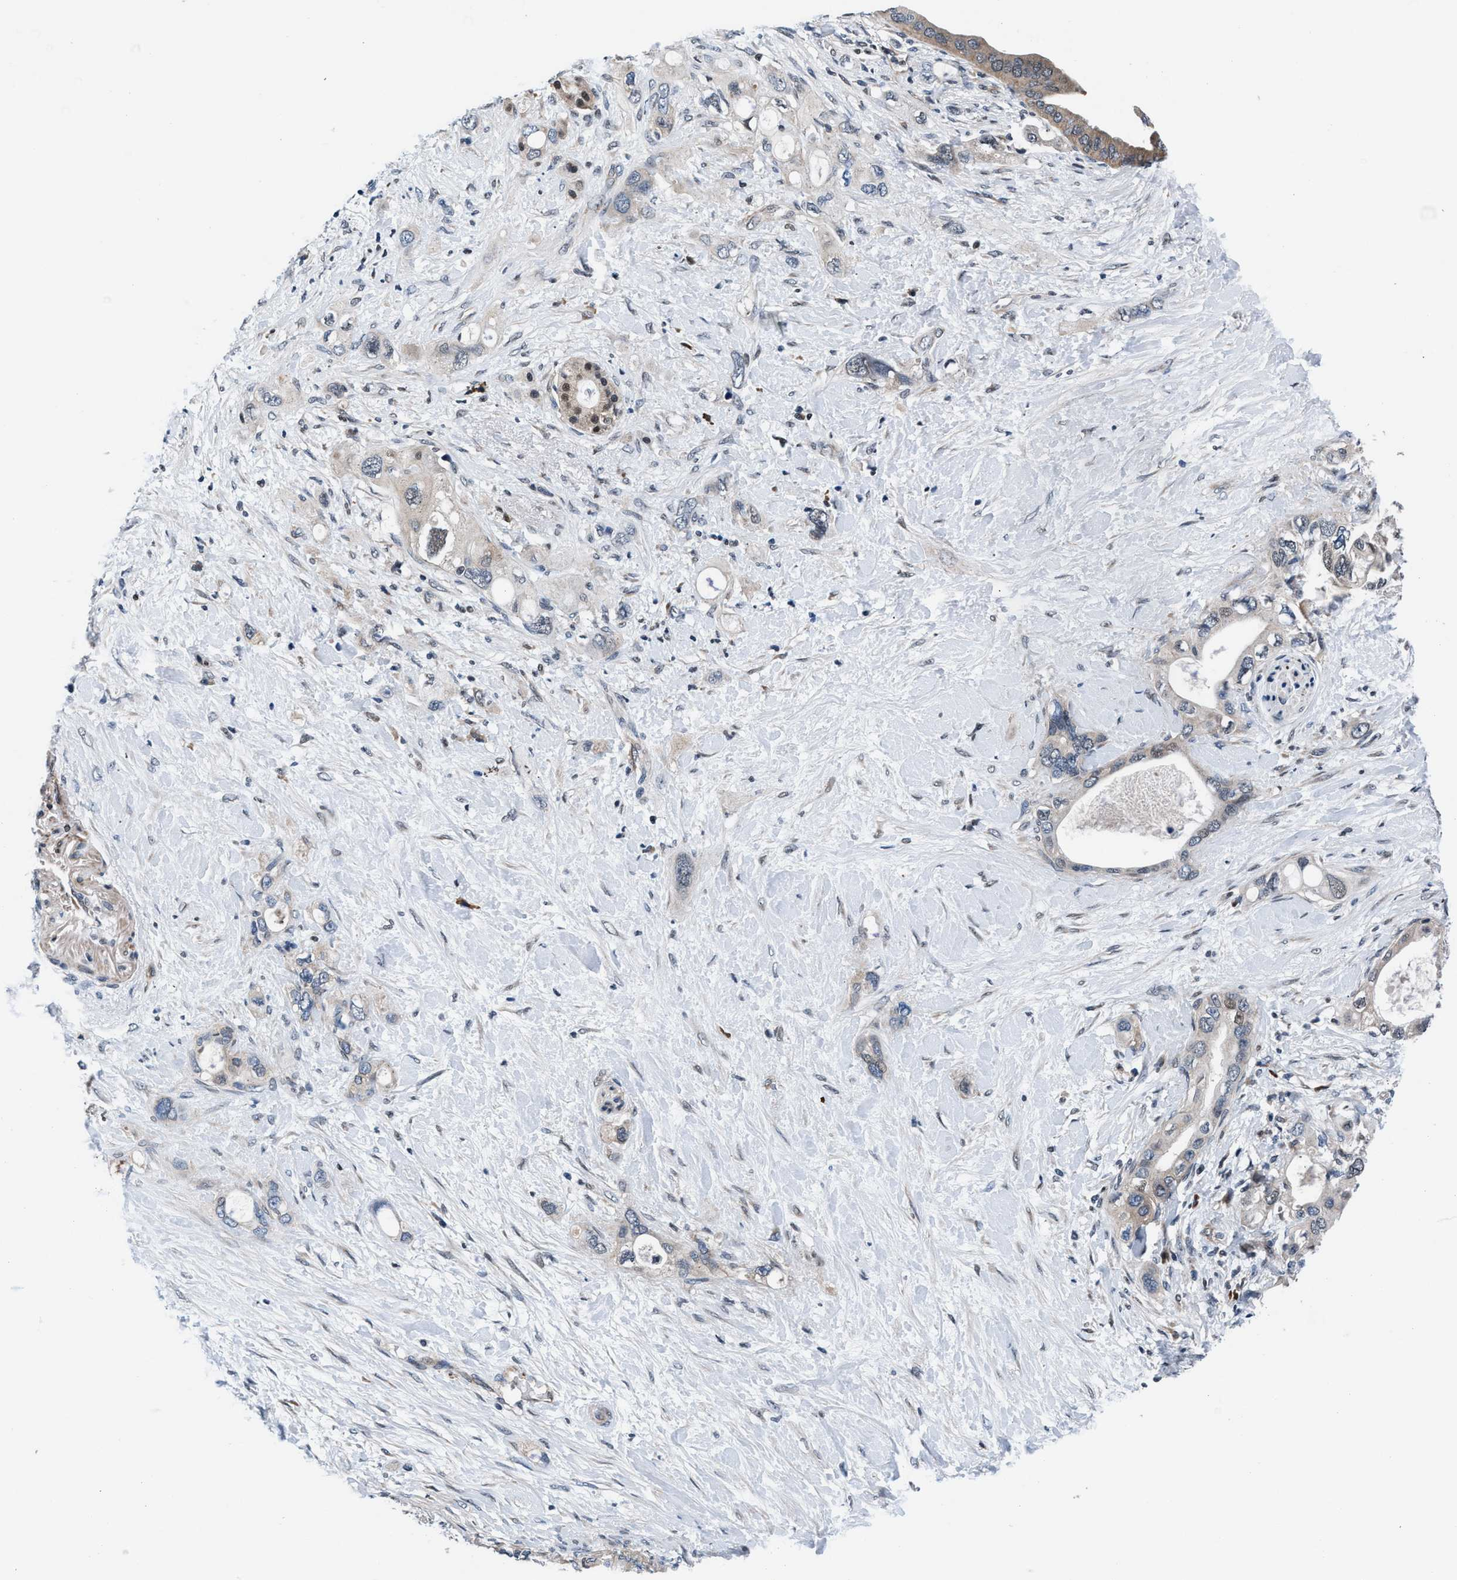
{"staining": {"intensity": "negative", "quantity": "none", "location": "none"}, "tissue": "pancreatic cancer", "cell_type": "Tumor cells", "image_type": "cancer", "snomed": [{"axis": "morphology", "description": "Adenocarcinoma, NOS"}, {"axis": "topography", "description": "Pancreas"}], "caption": "Micrograph shows no protein staining in tumor cells of pancreatic adenocarcinoma tissue.", "gene": "PRPSAP2", "patient": {"sex": "female", "age": 56}}